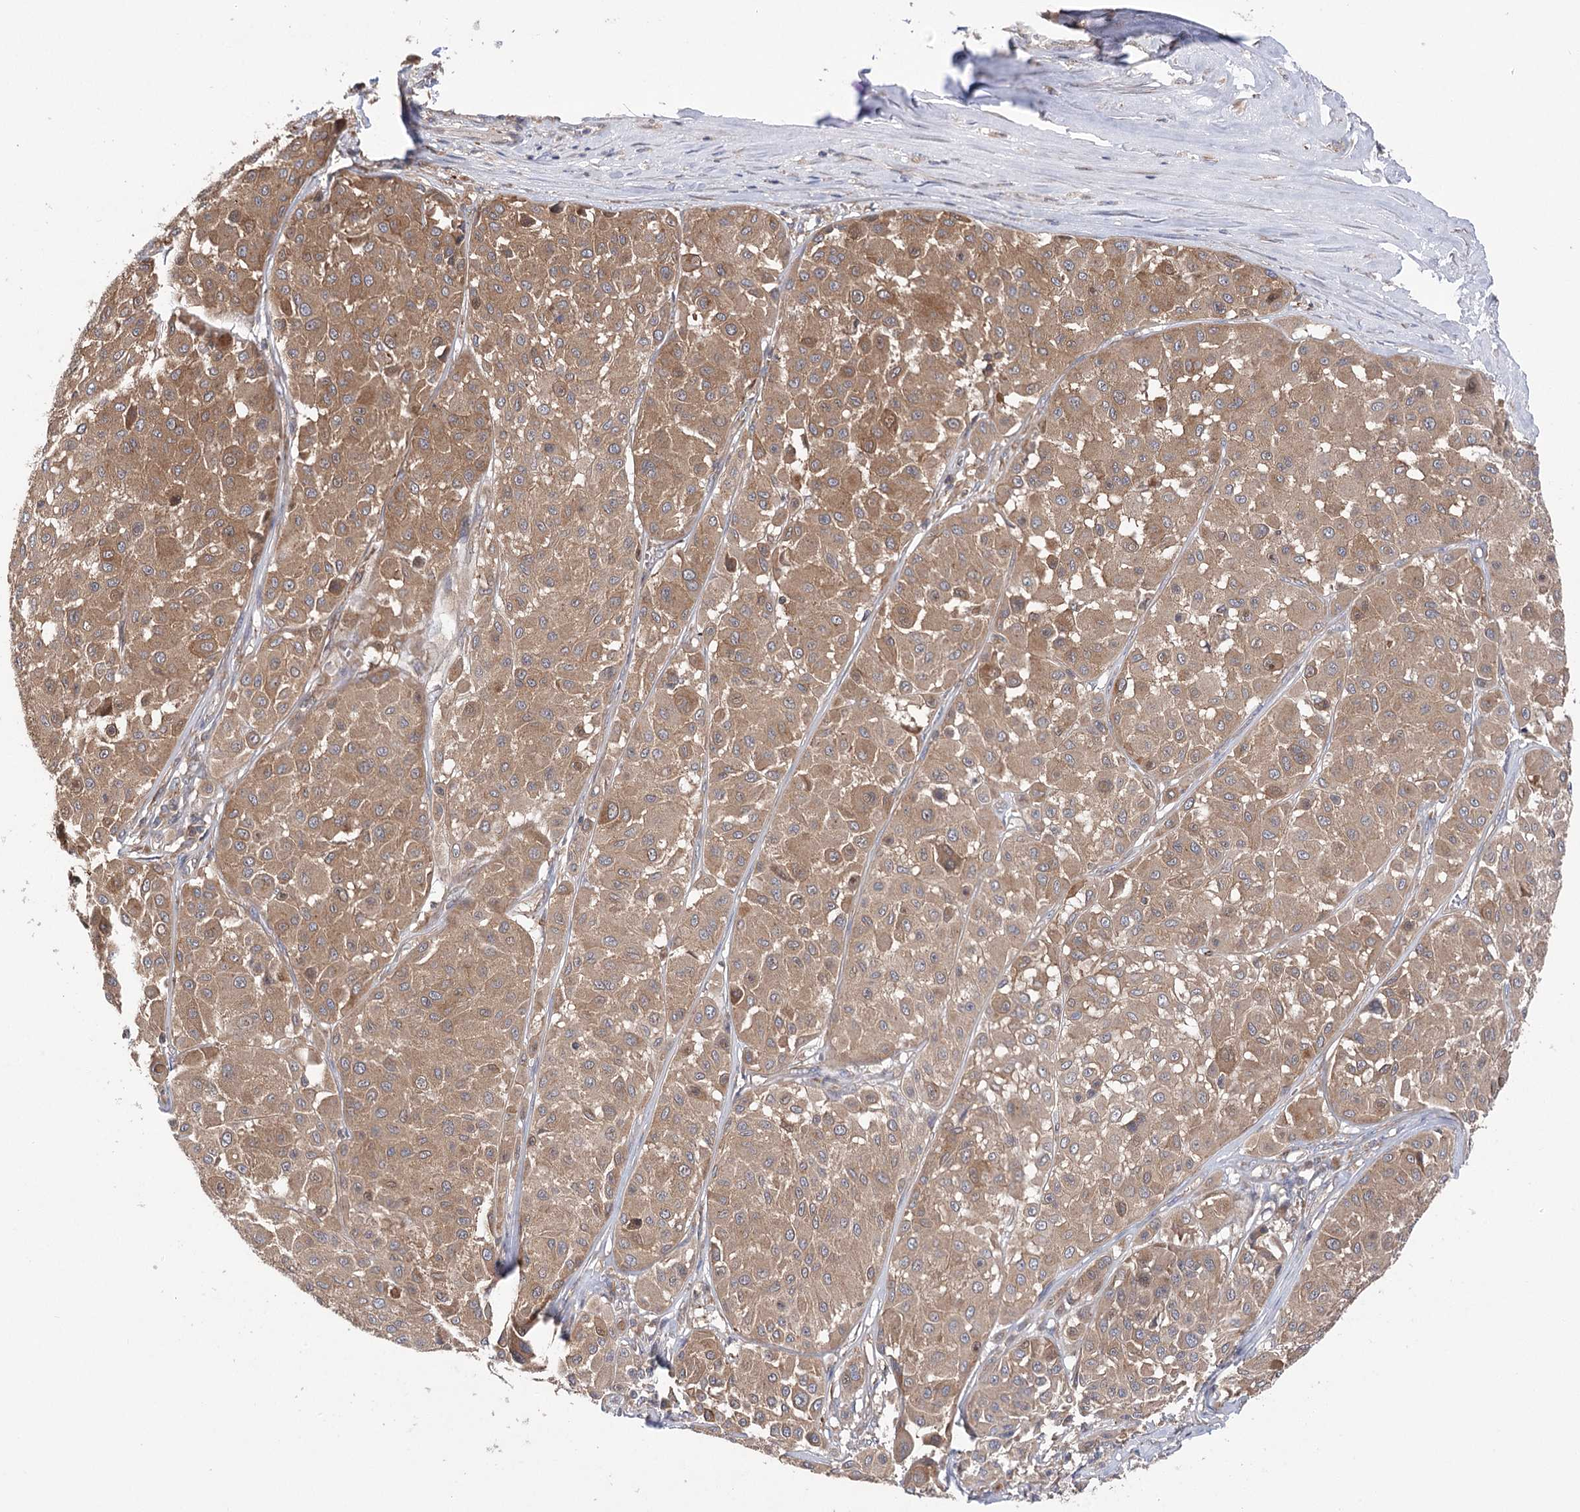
{"staining": {"intensity": "moderate", "quantity": ">75%", "location": "cytoplasmic/membranous"}, "tissue": "melanoma", "cell_type": "Tumor cells", "image_type": "cancer", "snomed": [{"axis": "morphology", "description": "Malignant melanoma, Metastatic site"}, {"axis": "topography", "description": "Soft tissue"}], "caption": "Tumor cells exhibit medium levels of moderate cytoplasmic/membranous expression in about >75% of cells in human melanoma.", "gene": "VPS37B", "patient": {"sex": "male", "age": 41}}